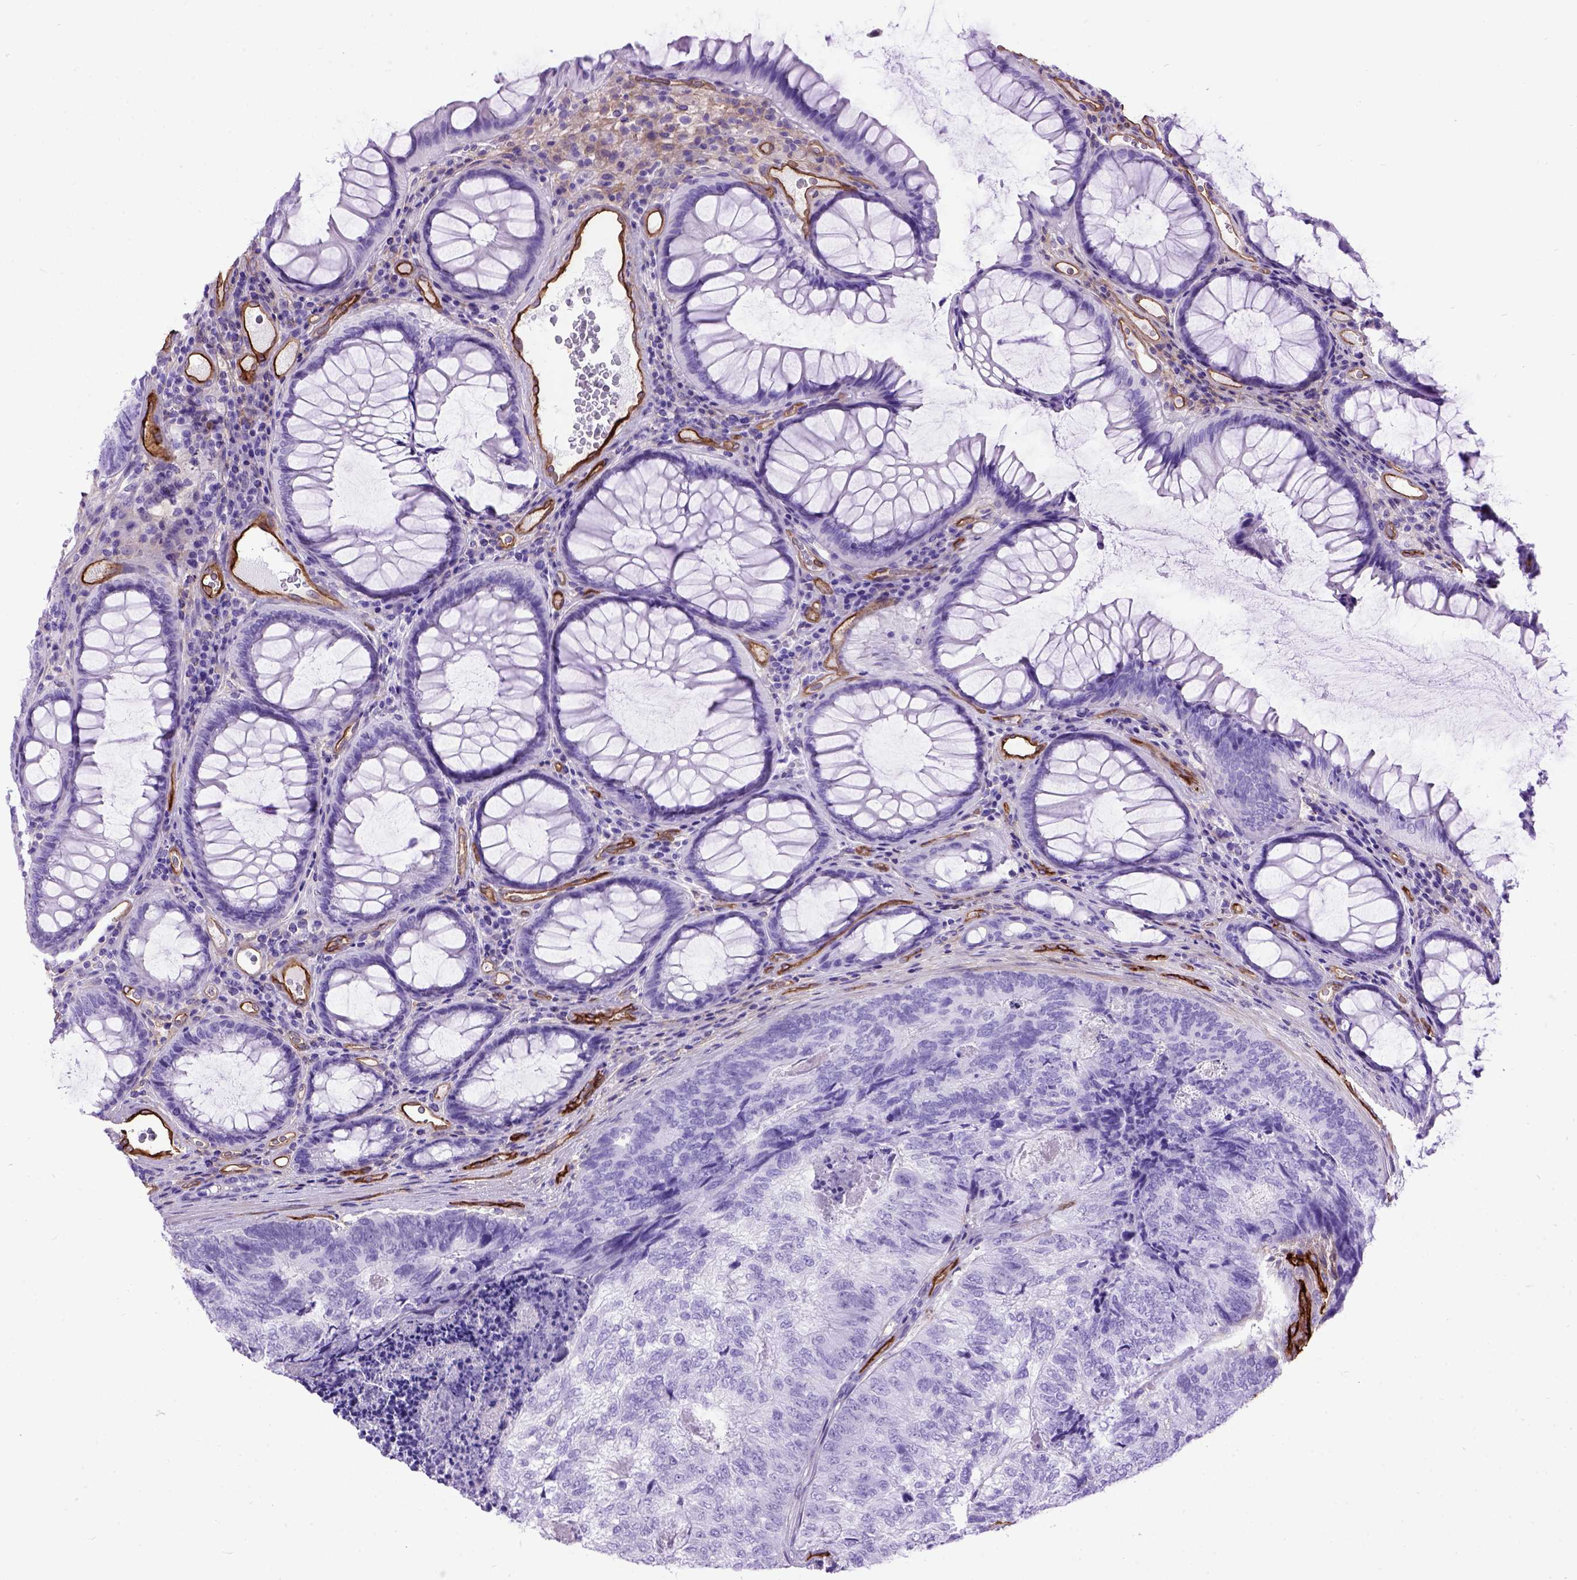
{"staining": {"intensity": "negative", "quantity": "none", "location": "none"}, "tissue": "colorectal cancer", "cell_type": "Tumor cells", "image_type": "cancer", "snomed": [{"axis": "morphology", "description": "Adenocarcinoma, NOS"}, {"axis": "topography", "description": "Colon"}], "caption": "Tumor cells are negative for protein expression in human colorectal adenocarcinoma. Brightfield microscopy of IHC stained with DAB (brown) and hematoxylin (blue), captured at high magnification.", "gene": "ENG", "patient": {"sex": "female", "age": 67}}